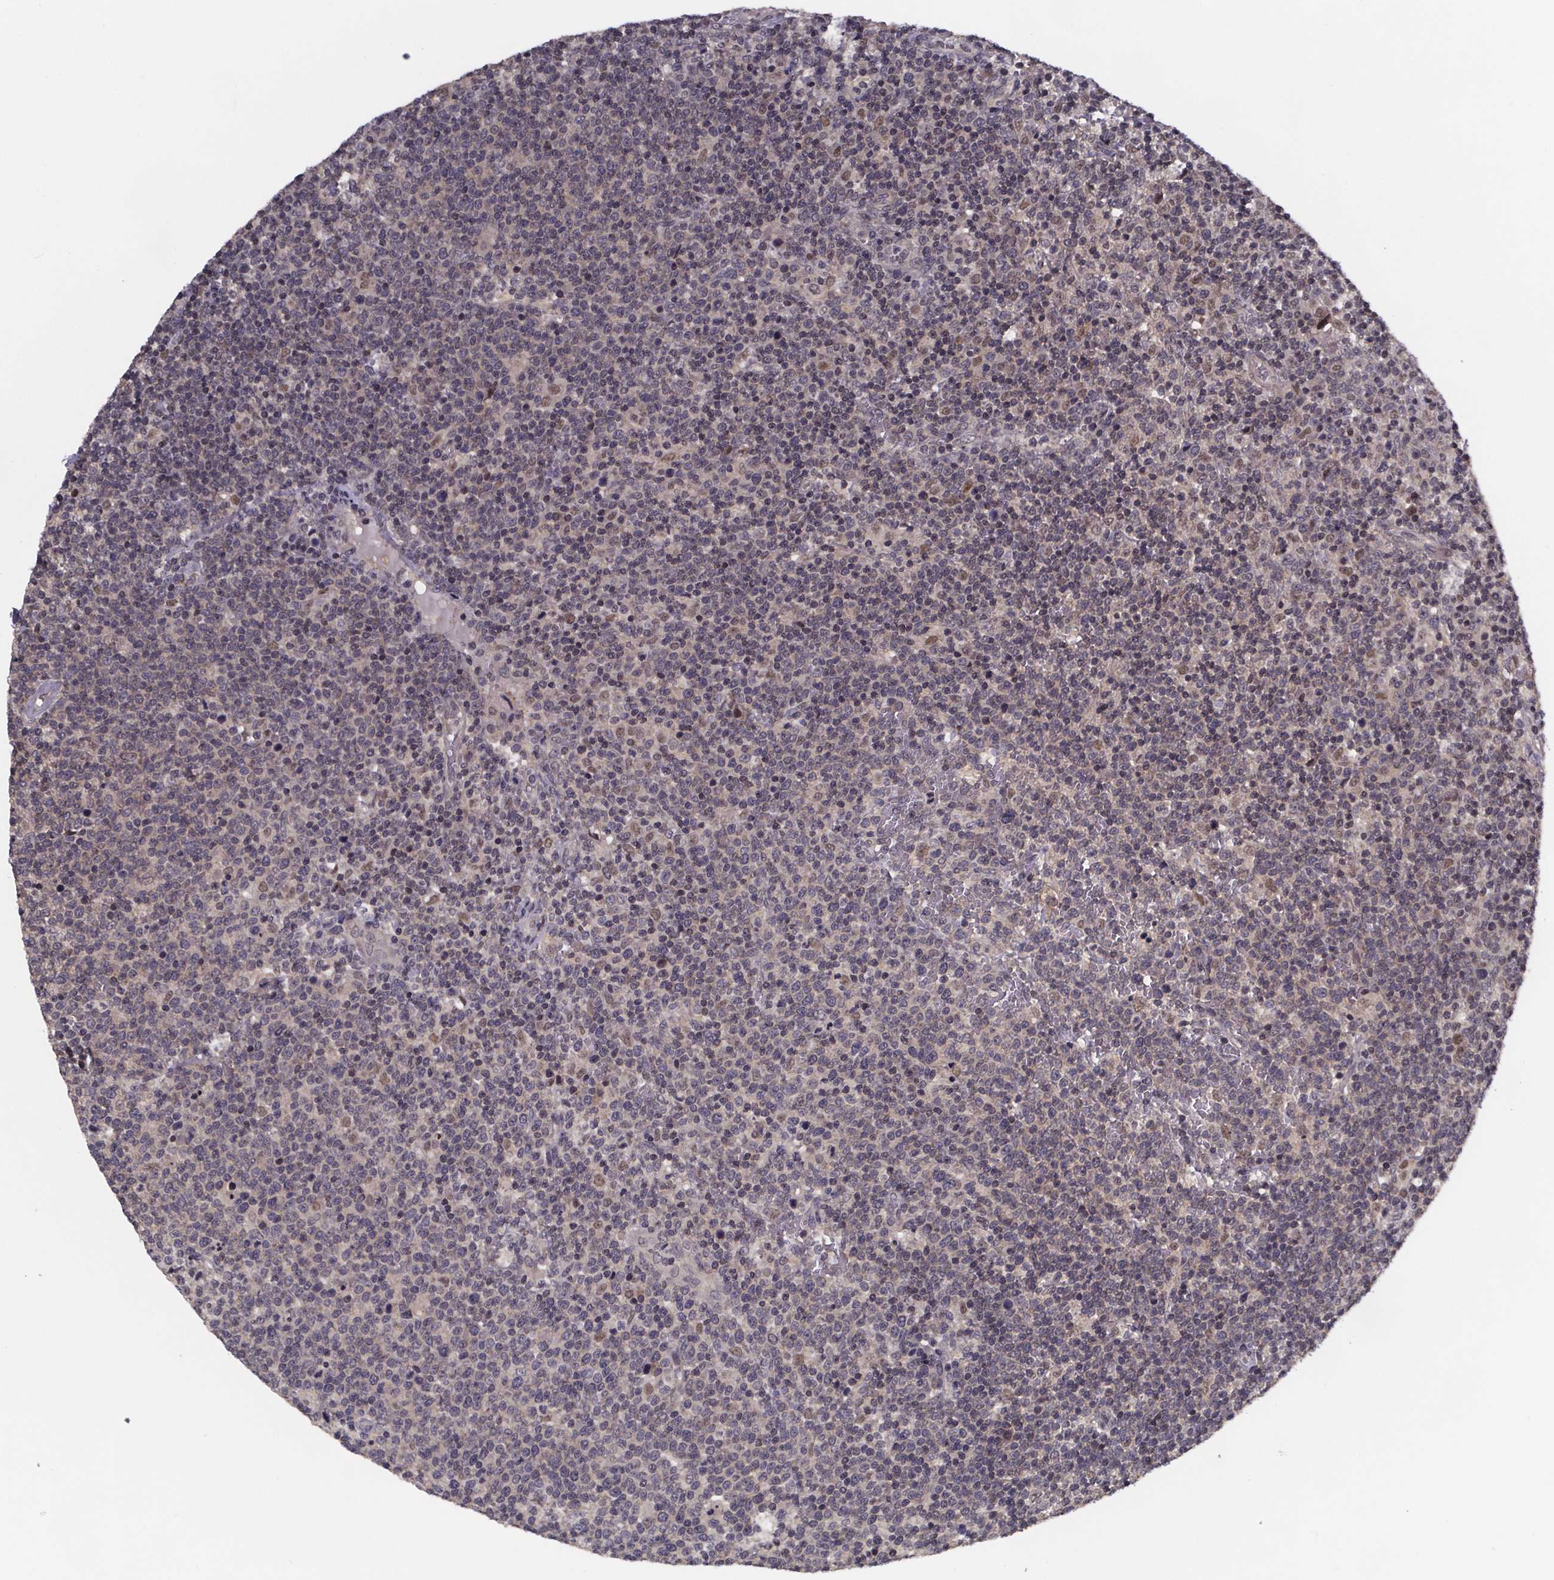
{"staining": {"intensity": "weak", "quantity": "<25%", "location": "nuclear"}, "tissue": "lymphoma", "cell_type": "Tumor cells", "image_type": "cancer", "snomed": [{"axis": "morphology", "description": "Malignant lymphoma, non-Hodgkin's type, High grade"}, {"axis": "topography", "description": "Lymph node"}], "caption": "Immunohistochemistry histopathology image of neoplastic tissue: human lymphoma stained with DAB (3,3'-diaminobenzidine) demonstrates no significant protein positivity in tumor cells.", "gene": "FN3KRP", "patient": {"sex": "male", "age": 61}}